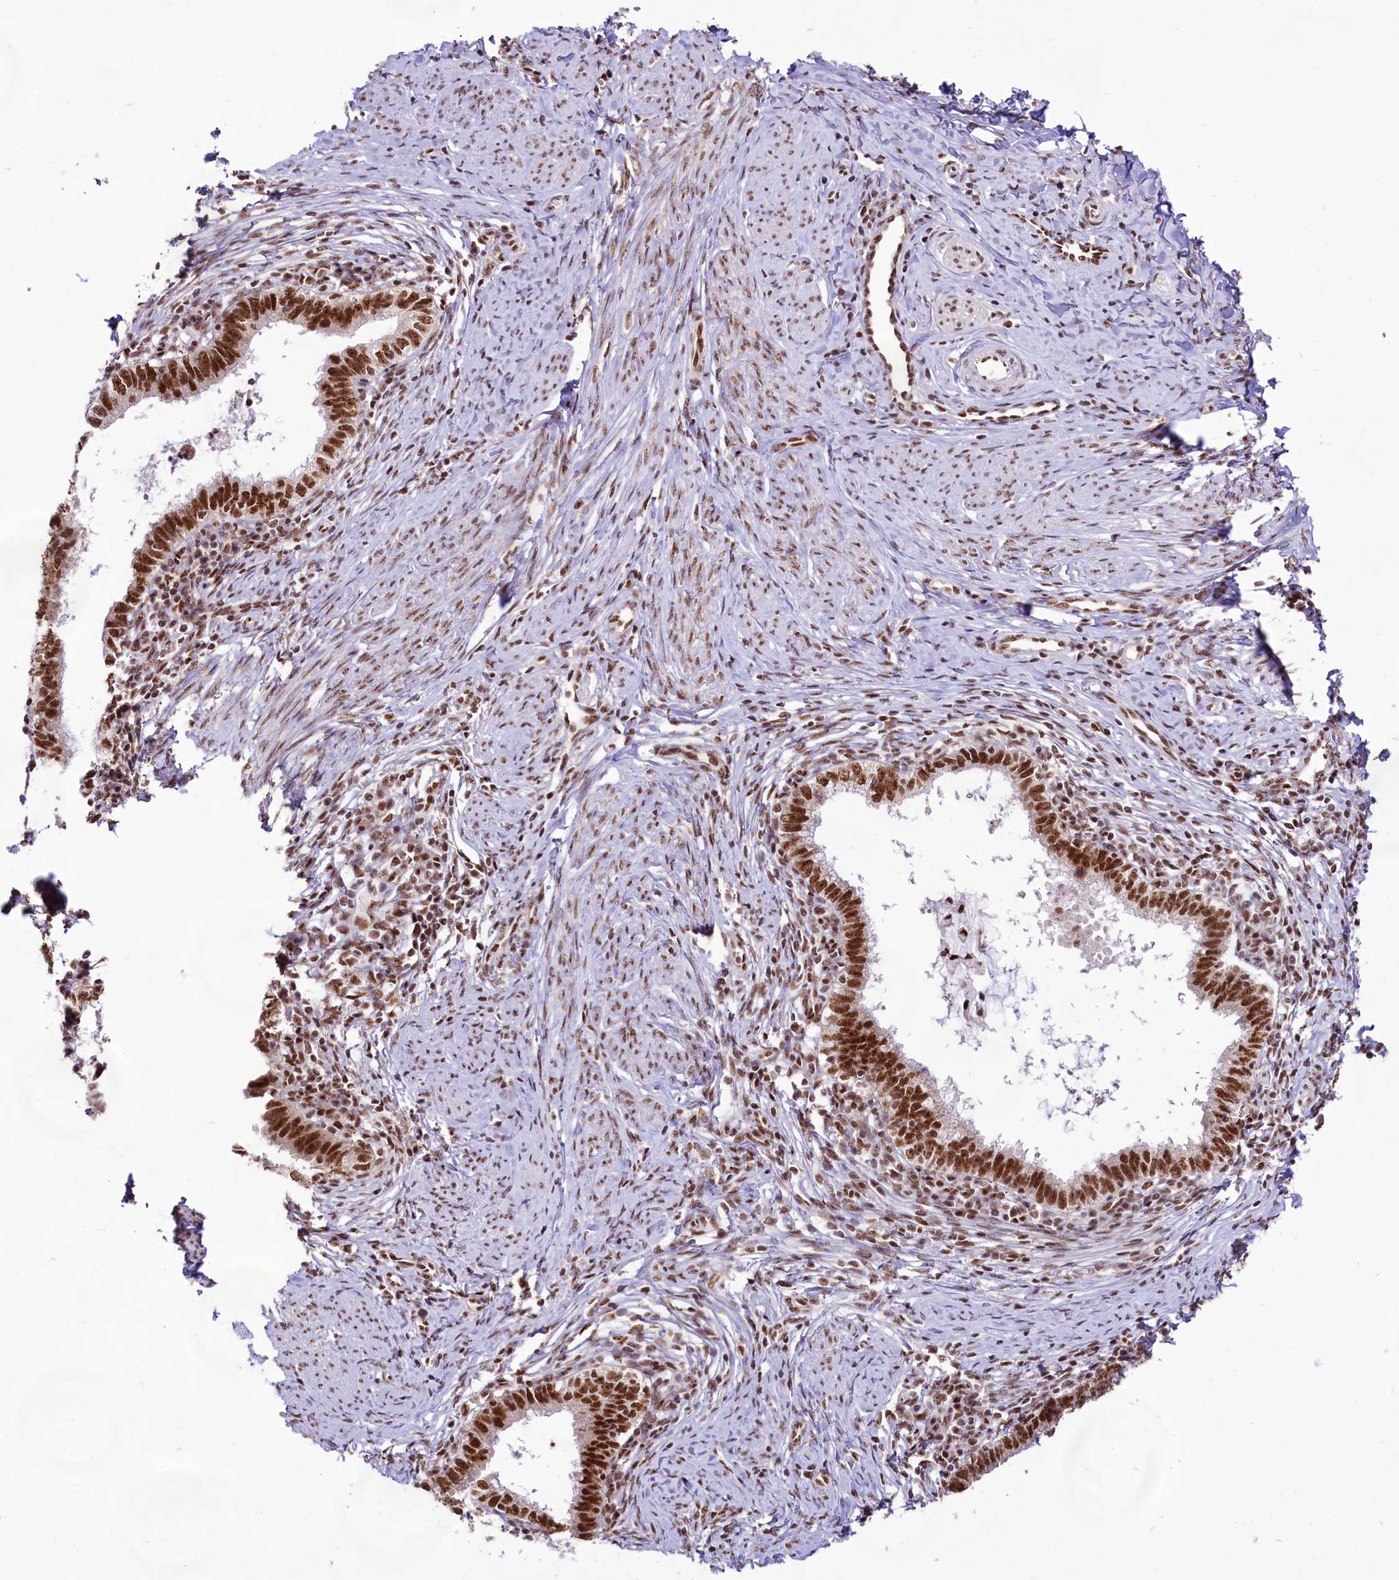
{"staining": {"intensity": "strong", "quantity": ">75%", "location": "nuclear"}, "tissue": "cervical cancer", "cell_type": "Tumor cells", "image_type": "cancer", "snomed": [{"axis": "morphology", "description": "Adenocarcinoma, NOS"}, {"axis": "topography", "description": "Cervix"}], "caption": "Brown immunohistochemical staining in cervical adenocarcinoma demonstrates strong nuclear staining in about >75% of tumor cells.", "gene": "HIRA", "patient": {"sex": "female", "age": 36}}